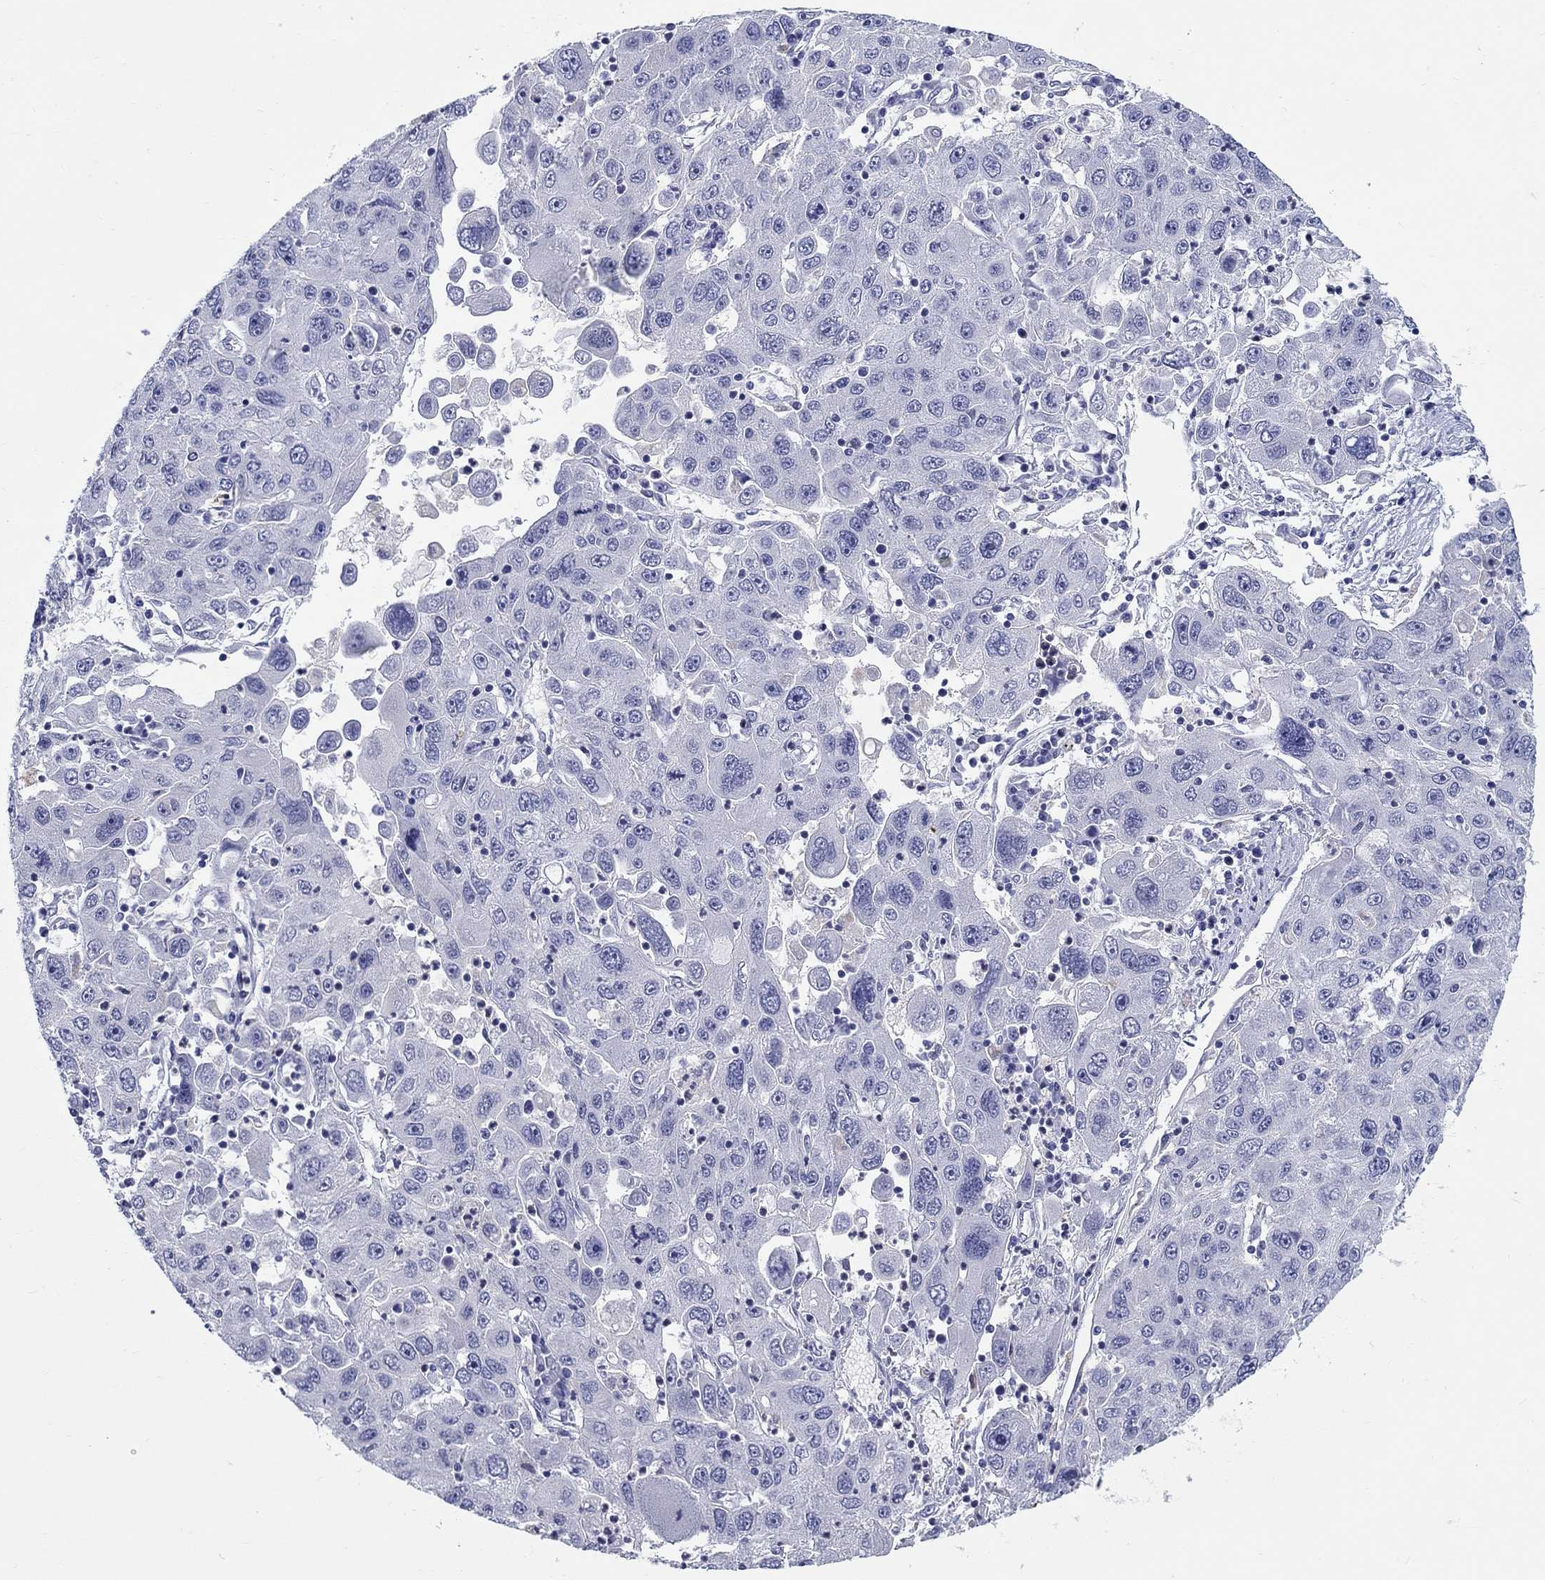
{"staining": {"intensity": "negative", "quantity": "none", "location": "none"}, "tissue": "stomach cancer", "cell_type": "Tumor cells", "image_type": "cancer", "snomed": [{"axis": "morphology", "description": "Adenocarcinoma, NOS"}, {"axis": "topography", "description": "Stomach"}], "caption": "IHC micrograph of neoplastic tissue: human adenocarcinoma (stomach) stained with DAB shows no significant protein staining in tumor cells. (DAB immunohistochemistry (IHC) with hematoxylin counter stain).", "gene": "RAP1GAP", "patient": {"sex": "male", "age": 56}}